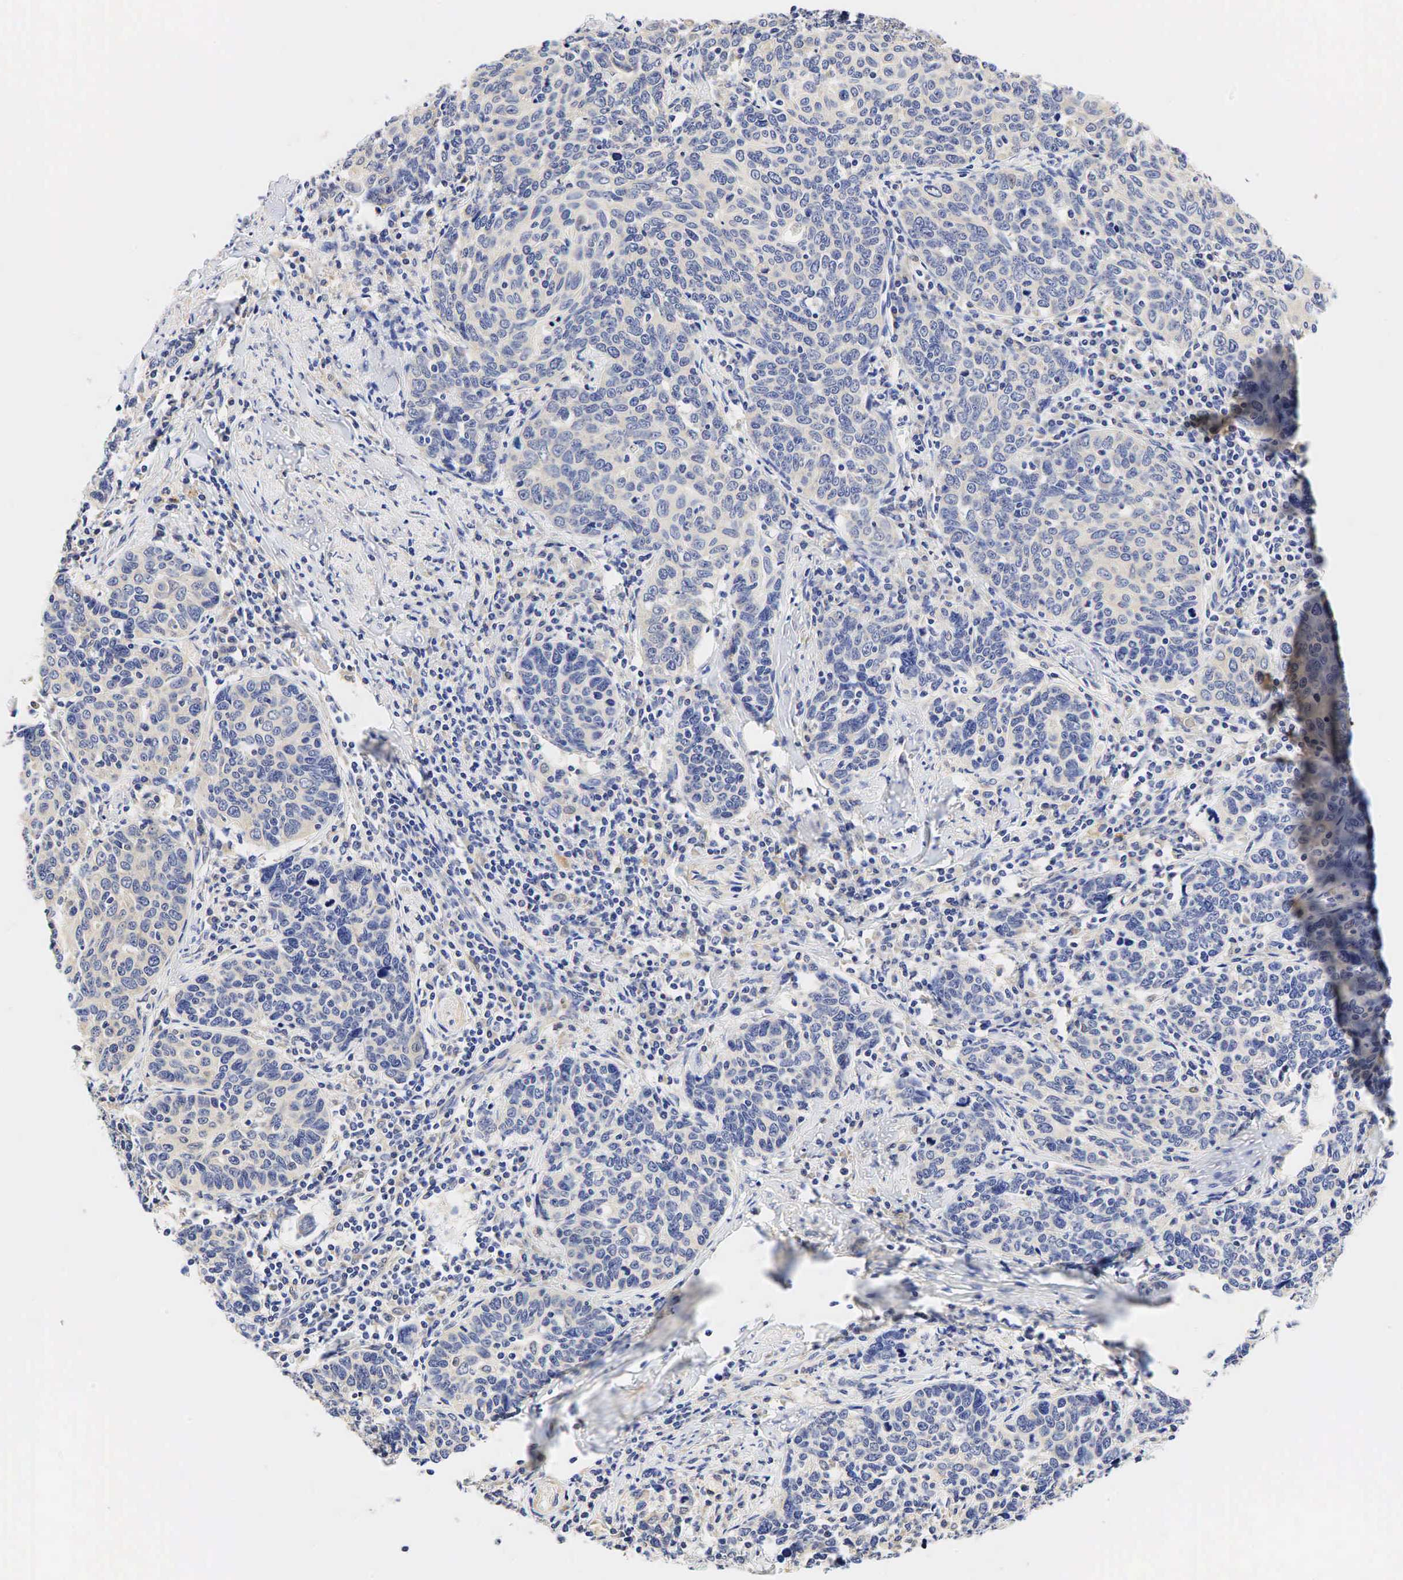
{"staining": {"intensity": "negative", "quantity": "none", "location": "none"}, "tissue": "cervical cancer", "cell_type": "Tumor cells", "image_type": "cancer", "snomed": [{"axis": "morphology", "description": "Squamous cell carcinoma, NOS"}, {"axis": "topography", "description": "Cervix"}], "caption": "Protein analysis of cervical squamous cell carcinoma demonstrates no significant staining in tumor cells.", "gene": "CCND1", "patient": {"sex": "female", "age": 41}}